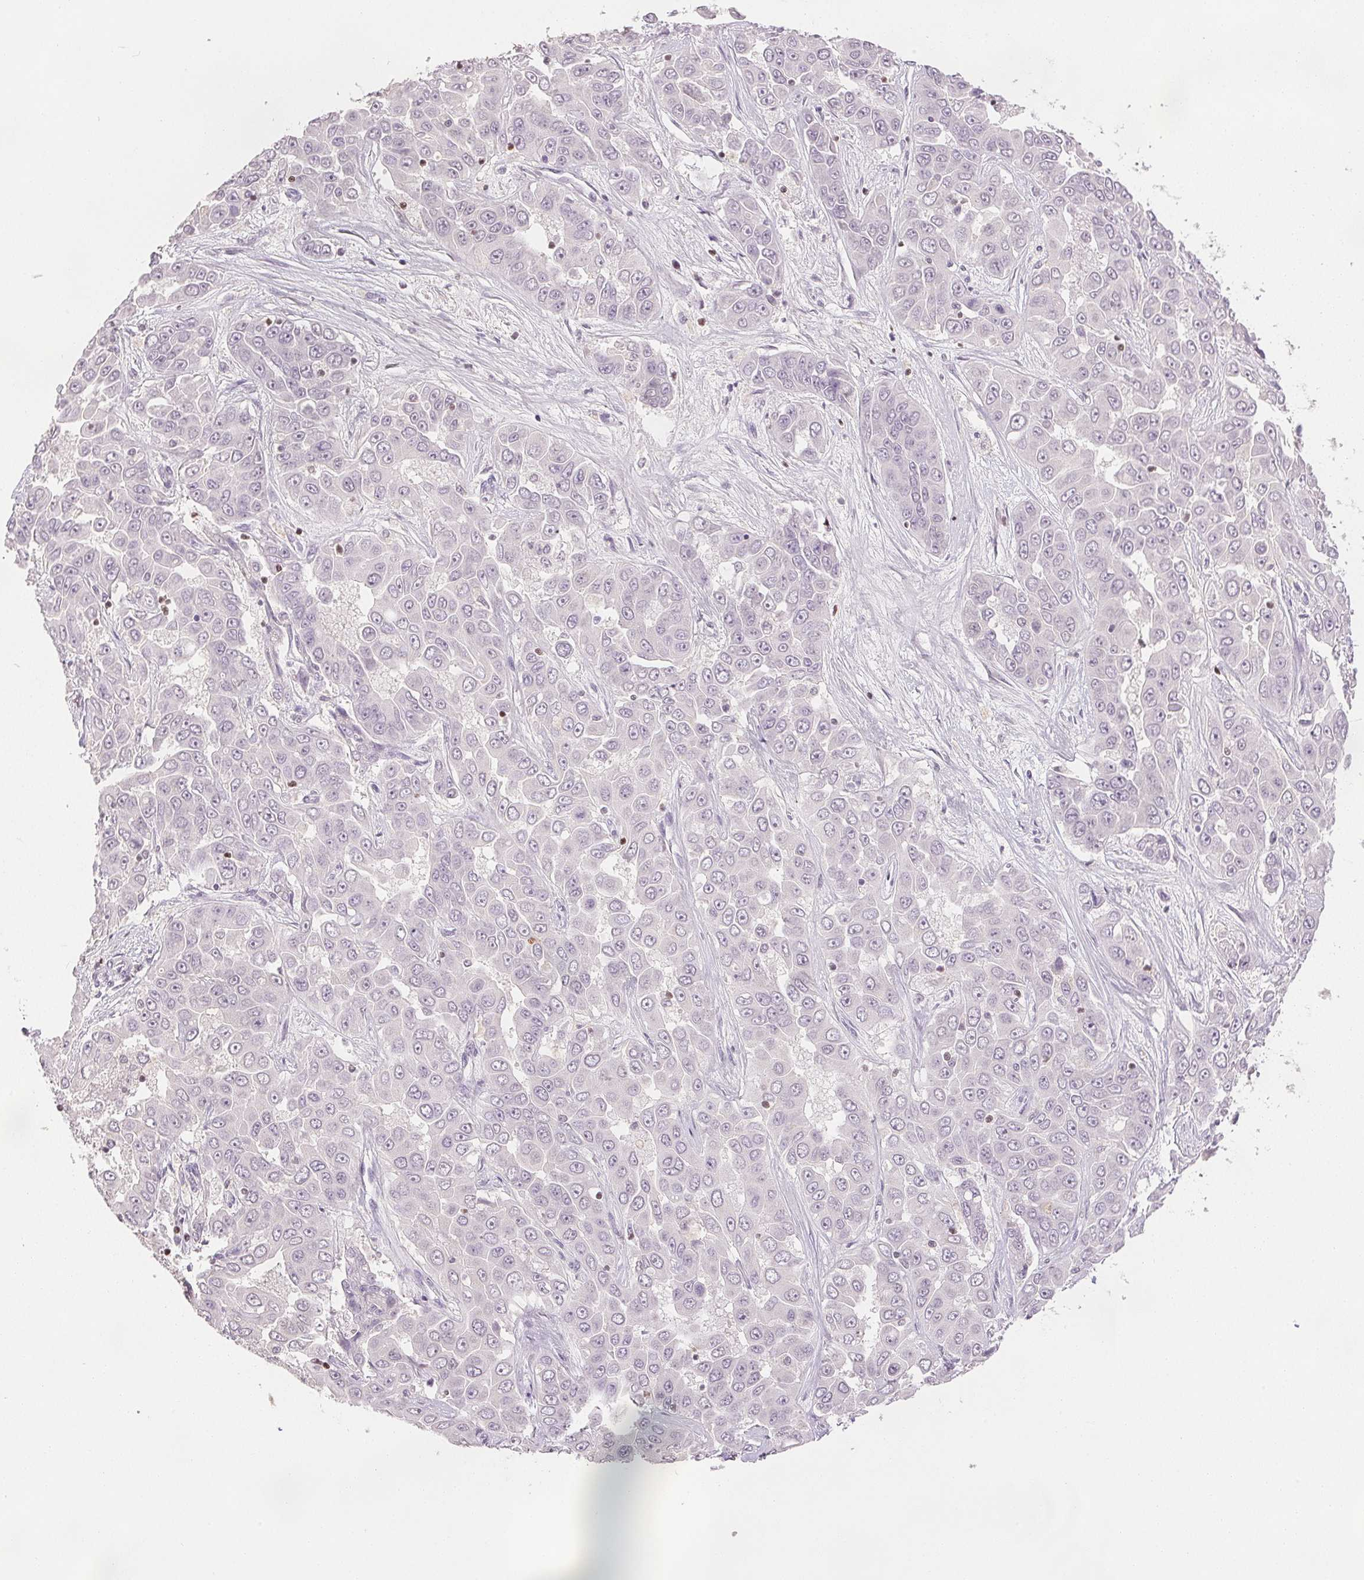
{"staining": {"intensity": "negative", "quantity": "none", "location": "none"}, "tissue": "liver cancer", "cell_type": "Tumor cells", "image_type": "cancer", "snomed": [{"axis": "morphology", "description": "Cholangiocarcinoma"}, {"axis": "topography", "description": "Liver"}], "caption": "This is an immunohistochemistry image of liver cholangiocarcinoma. There is no expression in tumor cells.", "gene": "RUNX2", "patient": {"sex": "female", "age": 52}}